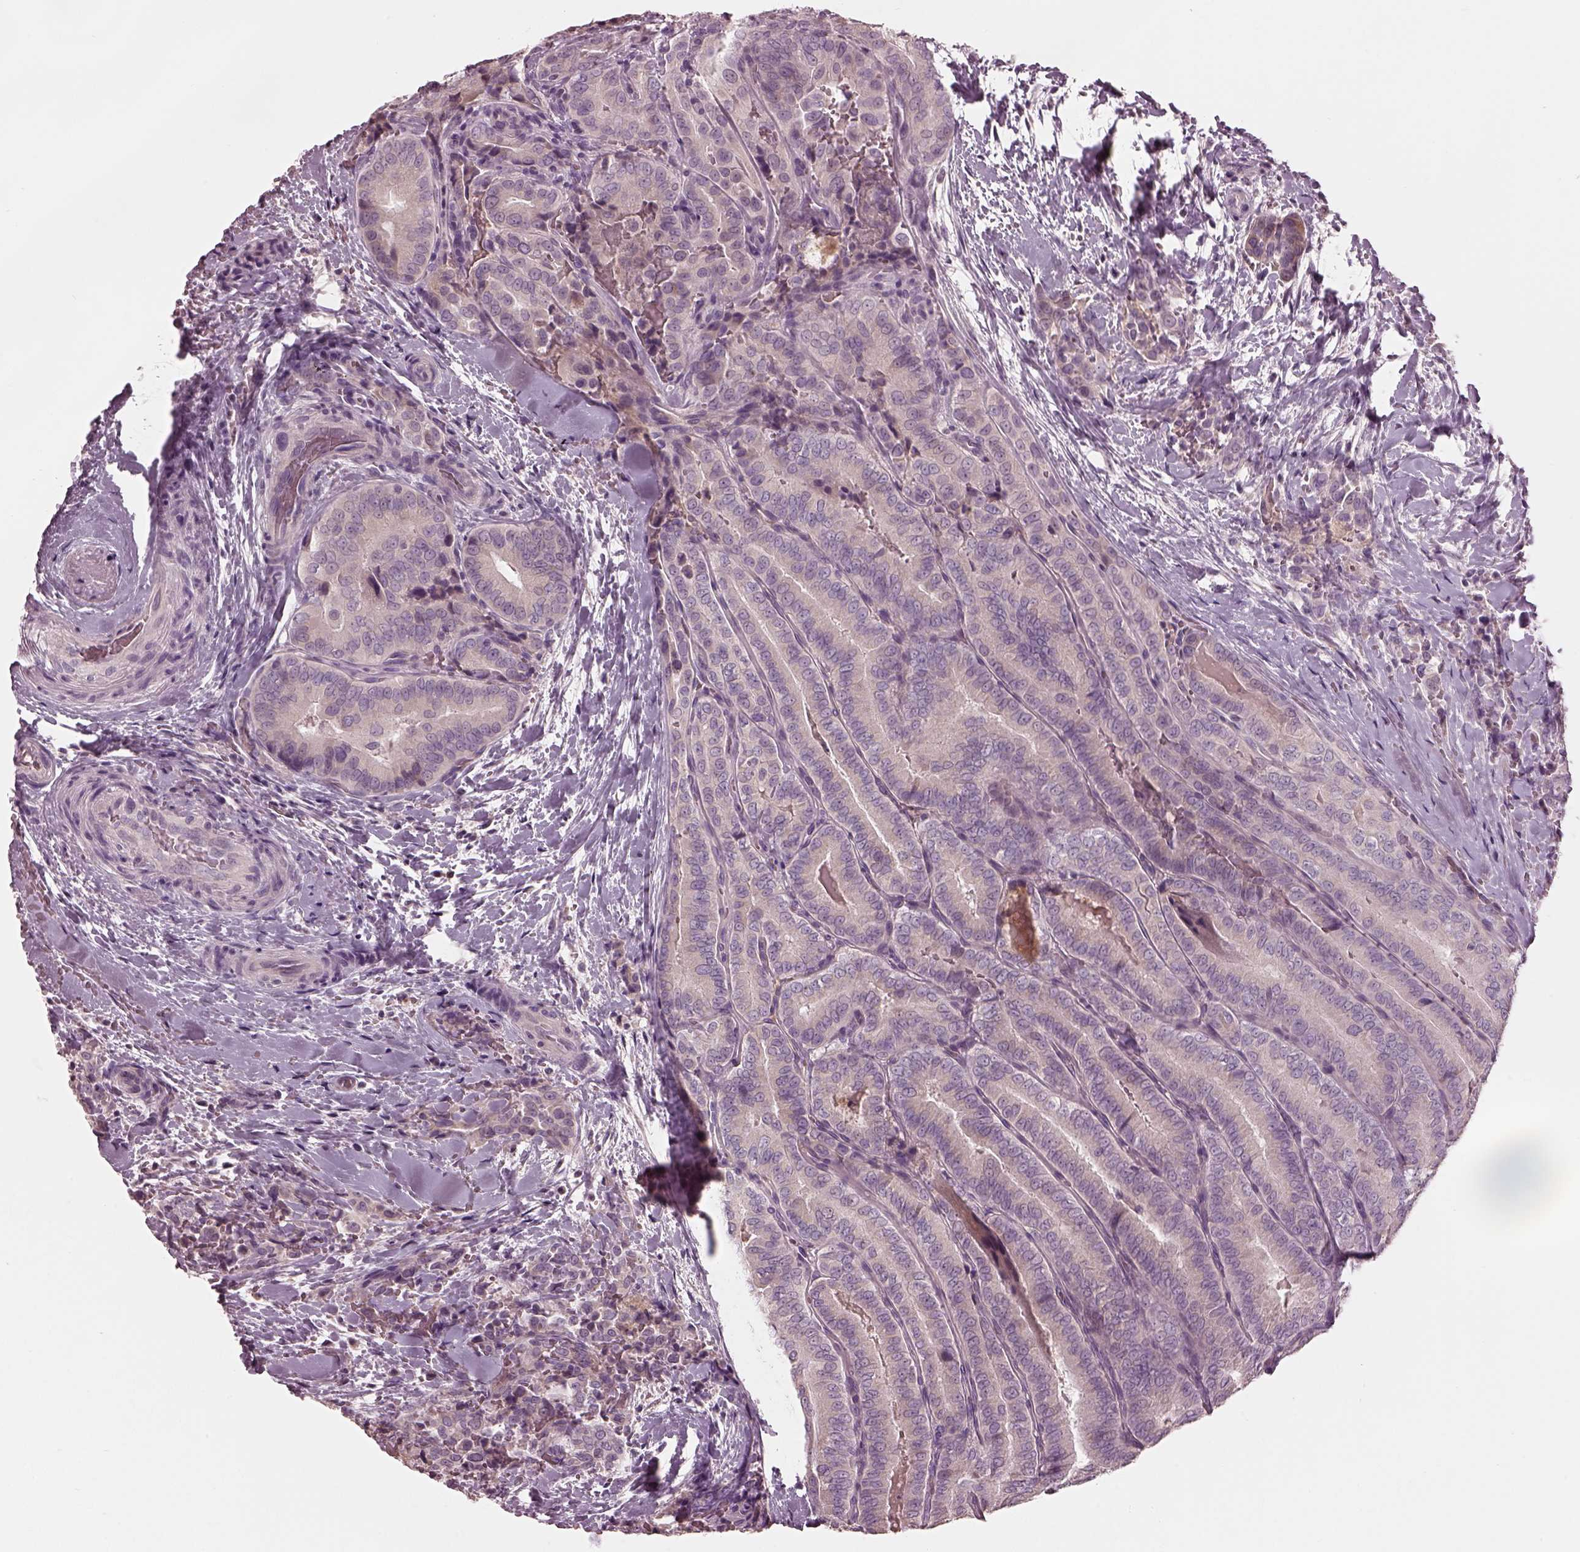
{"staining": {"intensity": "negative", "quantity": "none", "location": "none"}, "tissue": "thyroid cancer", "cell_type": "Tumor cells", "image_type": "cancer", "snomed": [{"axis": "morphology", "description": "Papillary adenocarcinoma, NOS"}, {"axis": "topography", "description": "Thyroid gland"}], "caption": "High power microscopy histopathology image of an IHC histopathology image of thyroid papillary adenocarcinoma, revealing no significant staining in tumor cells.", "gene": "MIA", "patient": {"sex": "male", "age": 61}}